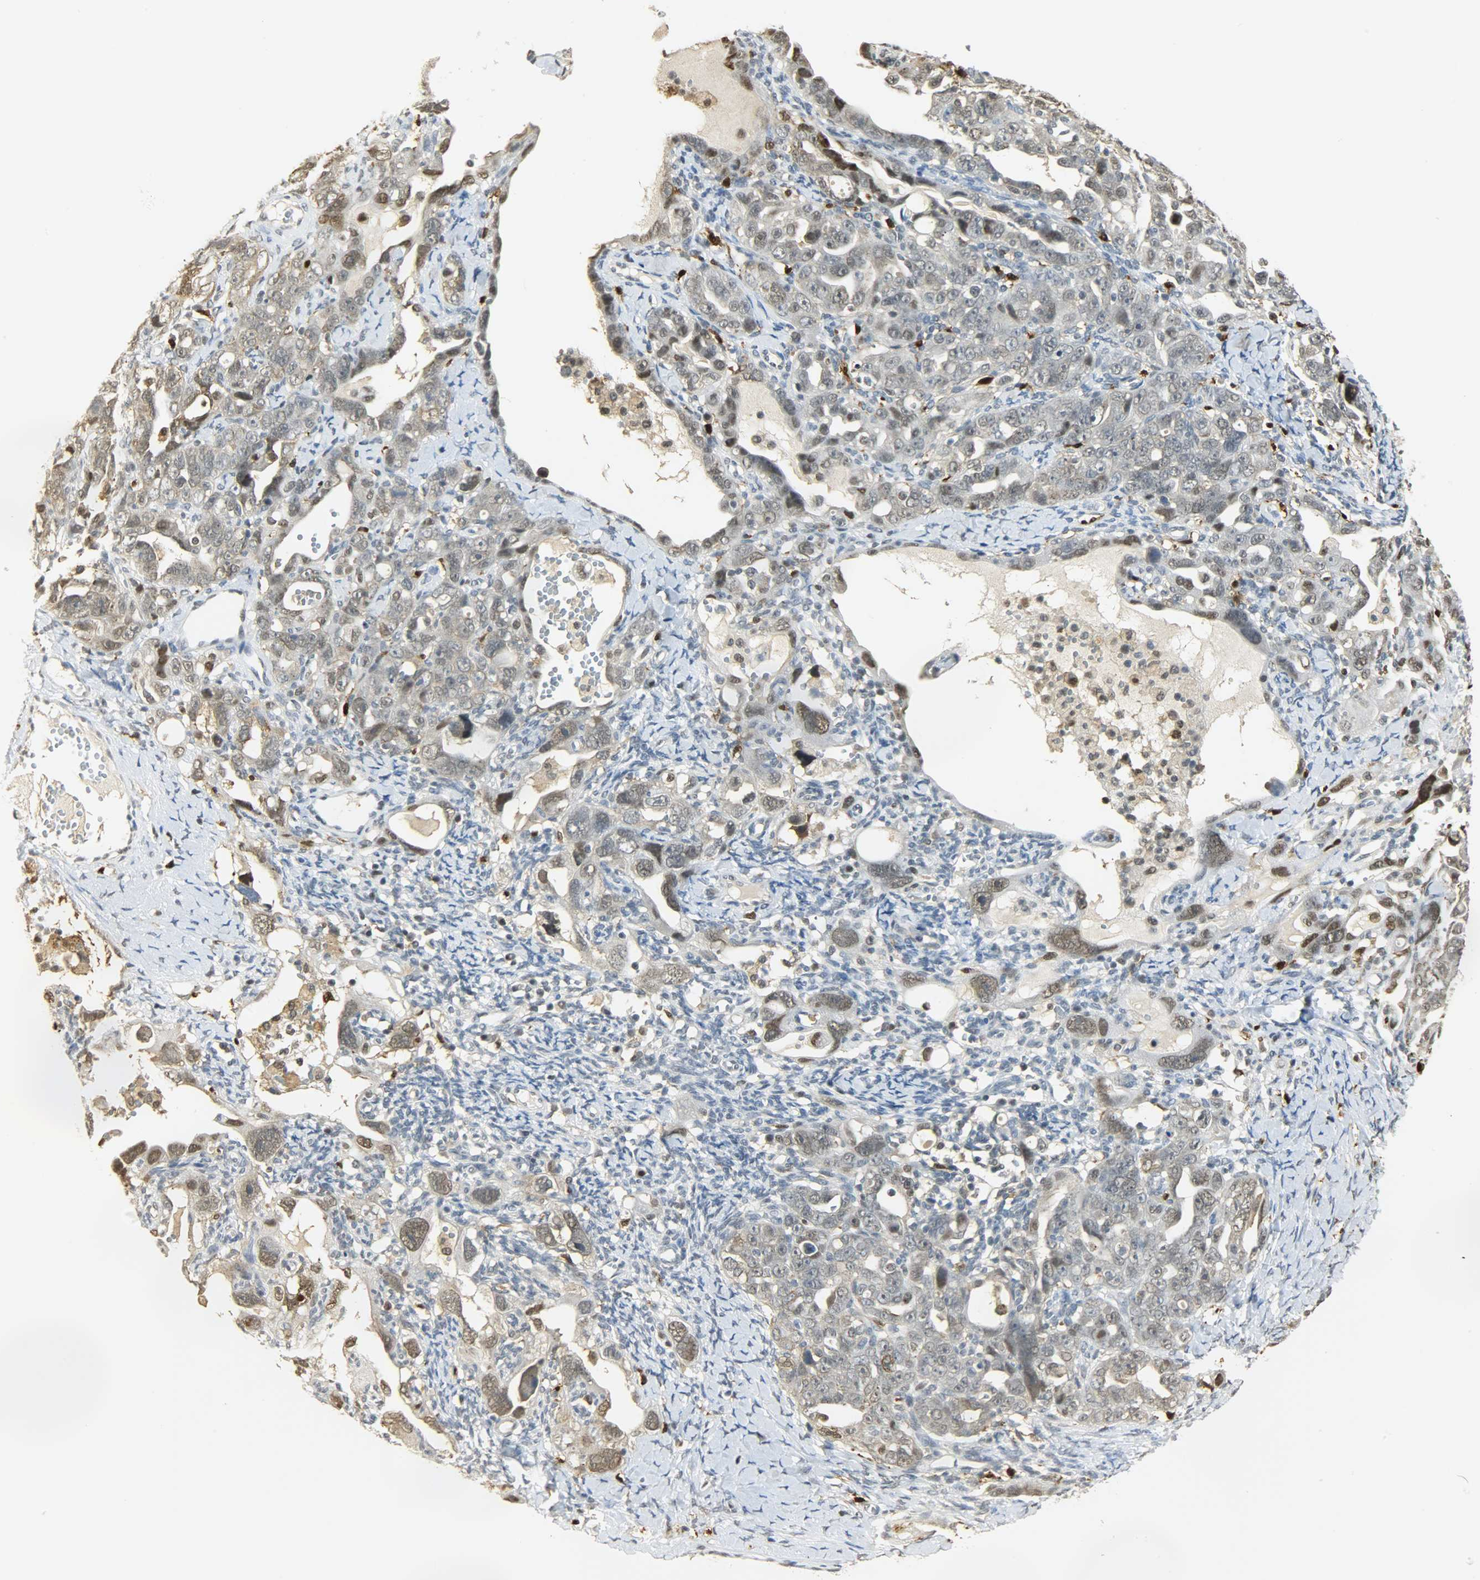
{"staining": {"intensity": "weak", "quantity": ">75%", "location": "nuclear"}, "tissue": "ovarian cancer", "cell_type": "Tumor cells", "image_type": "cancer", "snomed": [{"axis": "morphology", "description": "Cystadenocarcinoma, serous, NOS"}, {"axis": "topography", "description": "Ovary"}], "caption": "Ovarian serous cystadenocarcinoma tissue demonstrates weak nuclear staining in approximately >75% of tumor cells, visualized by immunohistochemistry. Immunohistochemistry stains the protein in brown and the nuclei are stained blue.", "gene": "NGFR", "patient": {"sex": "female", "age": 66}}